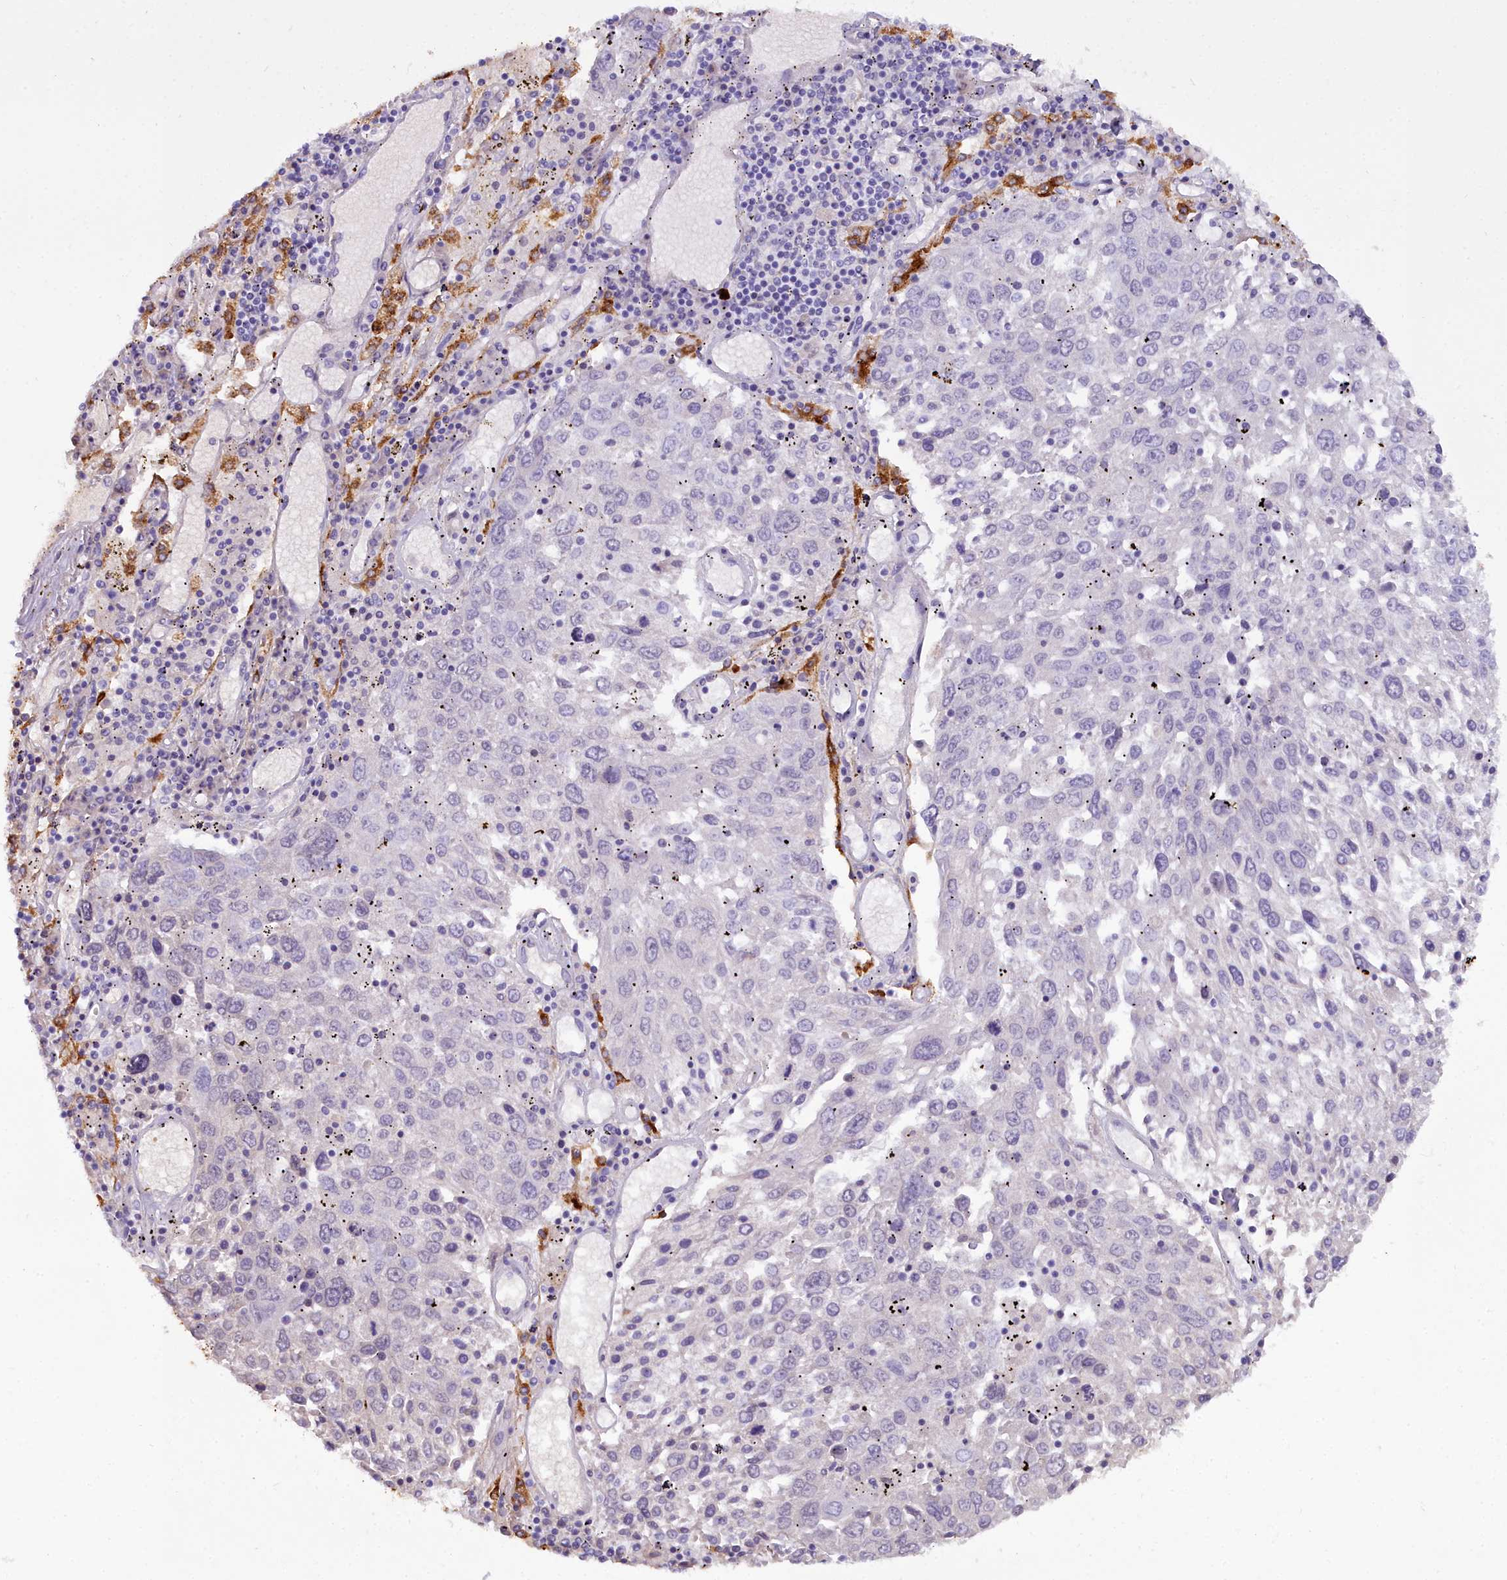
{"staining": {"intensity": "negative", "quantity": "none", "location": "none"}, "tissue": "lung cancer", "cell_type": "Tumor cells", "image_type": "cancer", "snomed": [{"axis": "morphology", "description": "Squamous cell carcinoma, NOS"}, {"axis": "topography", "description": "Lung"}], "caption": "The immunohistochemistry (IHC) micrograph has no significant staining in tumor cells of lung cancer (squamous cell carcinoma) tissue.", "gene": "OSTN", "patient": {"sex": "male", "age": 65}}